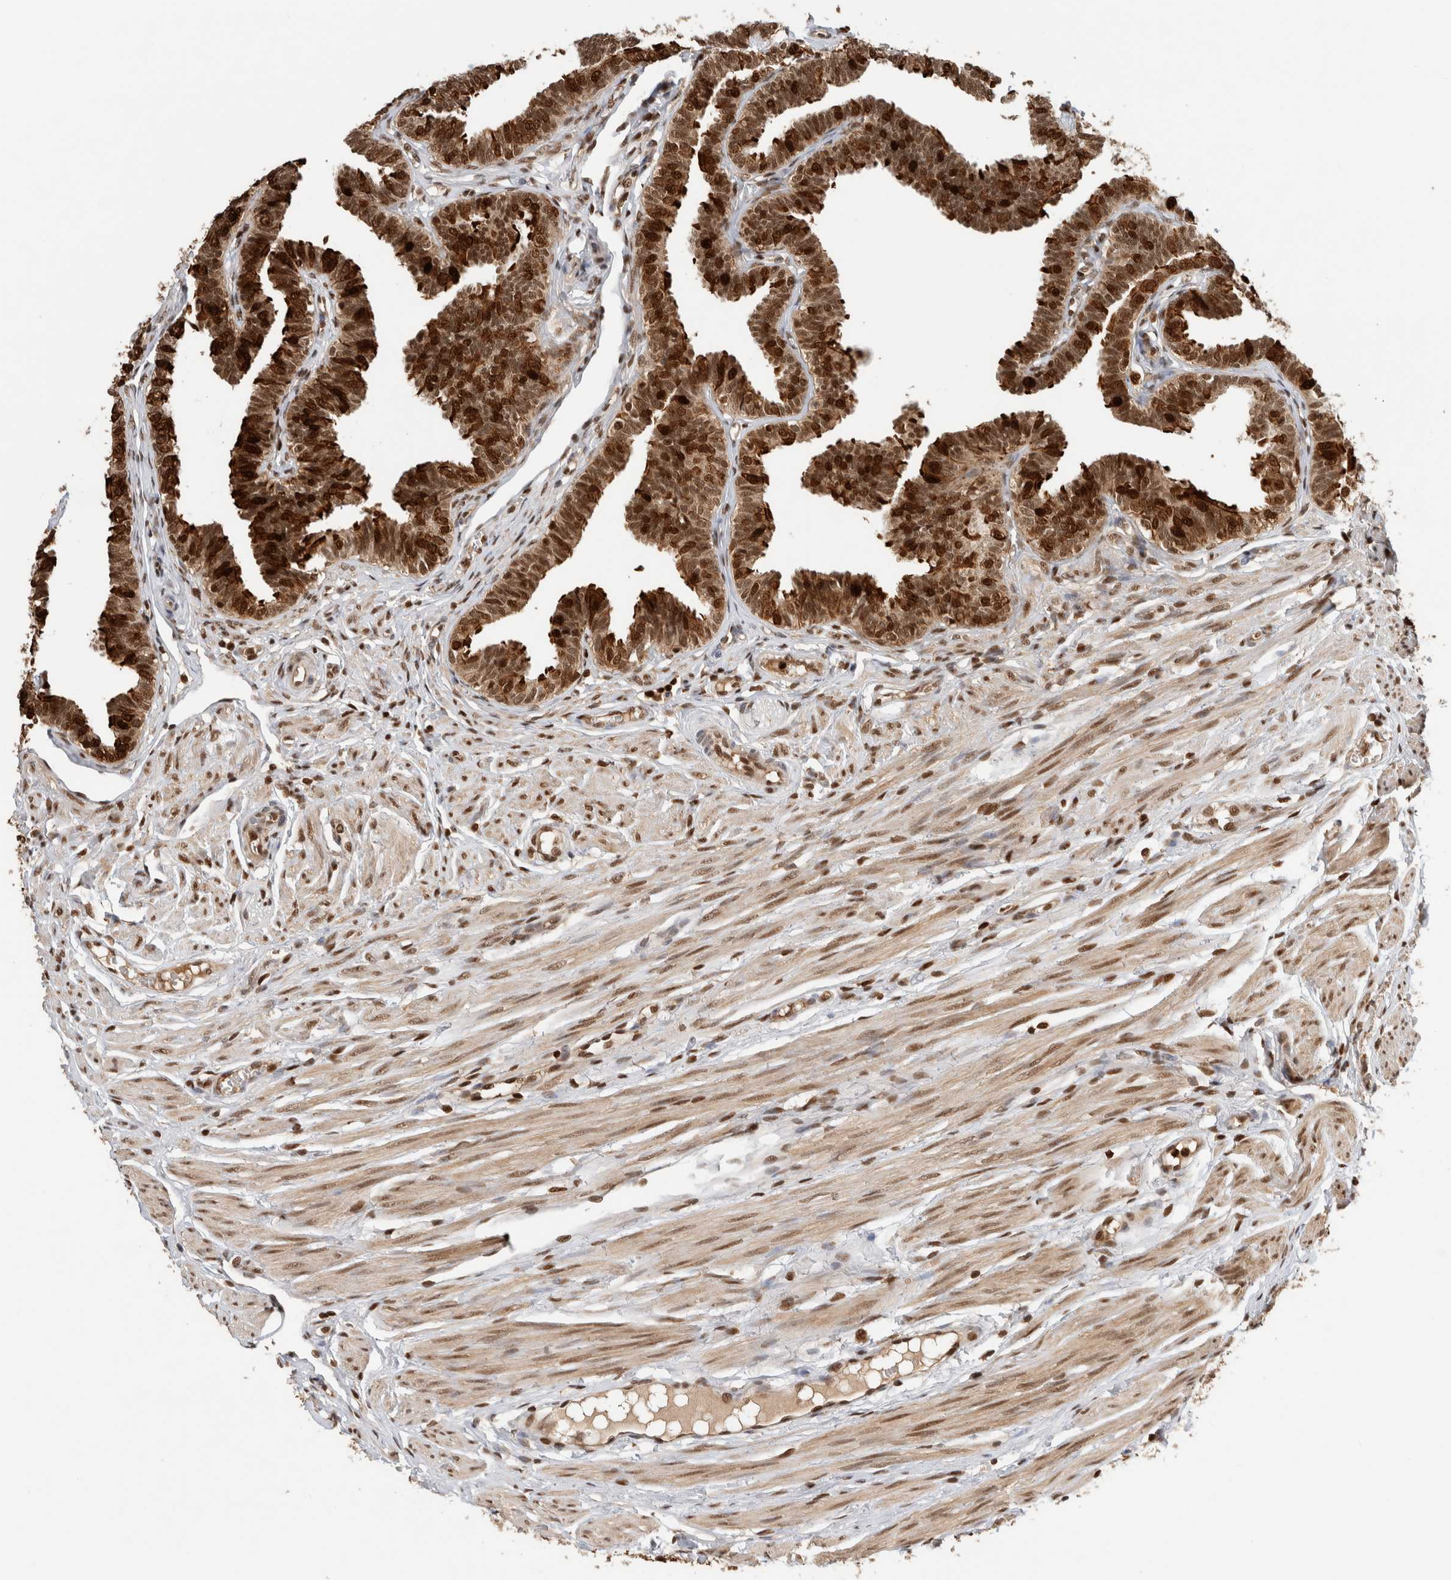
{"staining": {"intensity": "strong", "quantity": ">75%", "location": "cytoplasmic/membranous,nuclear"}, "tissue": "fallopian tube", "cell_type": "Glandular cells", "image_type": "normal", "snomed": [{"axis": "morphology", "description": "Normal tissue, NOS"}, {"axis": "topography", "description": "Fallopian tube"}, {"axis": "topography", "description": "Ovary"}], "caption": "Immunohistochemistry of unremarkable fallopian tube exhibits high levels of strong cytoplasmic/membranous,nuclear positivity in approximately >75% of glandular cells.", "gene": "SNRNP40", "patient": {"sex": "female", "age": 23}}